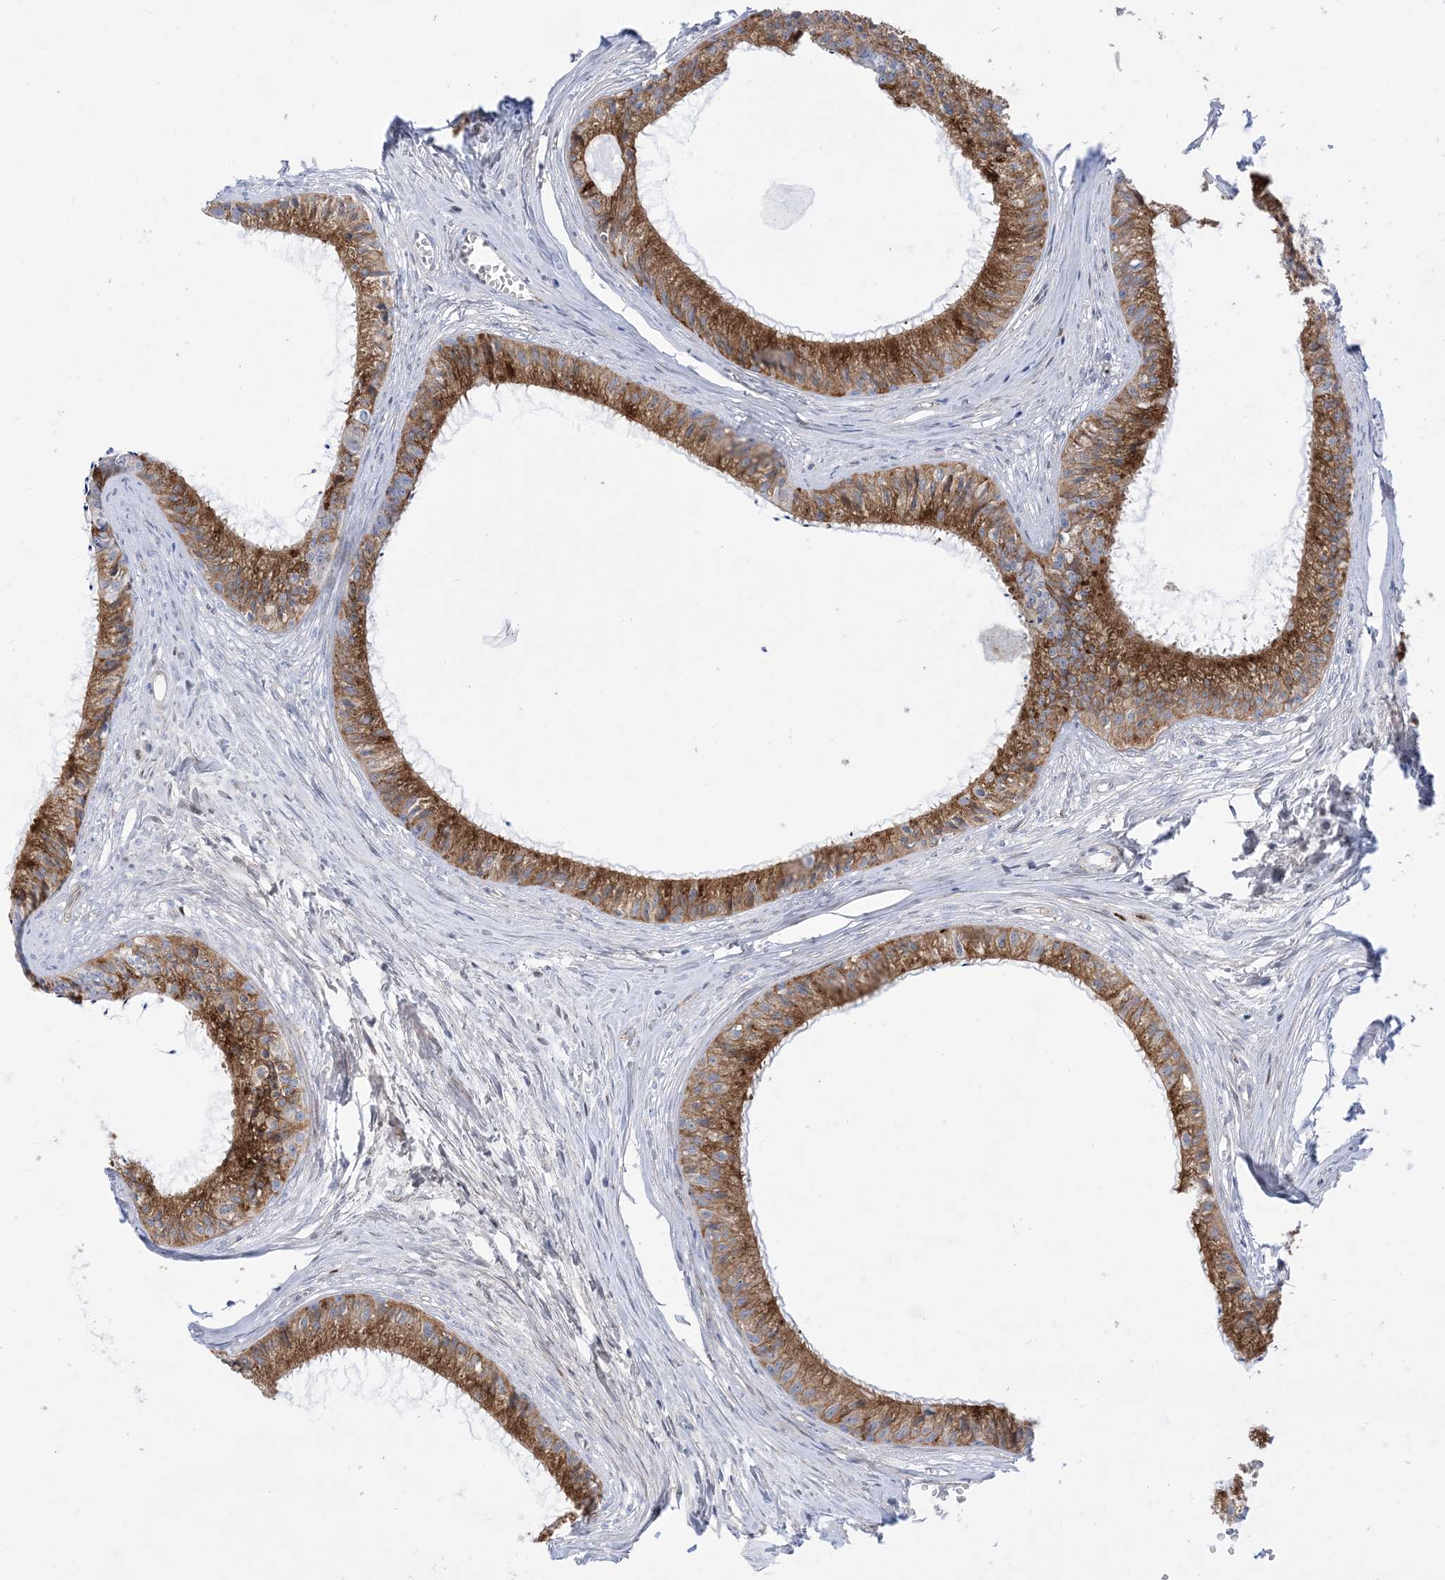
{"staining": {"intensity": "strong", "quantity": ">75%", "location": "cytoplasmic/membranous"}, "tissue": "epididymis", "cell_type": "Glandular cells", "image_type": "normal", "snomed": [{"axis": "morphology", "description": "Normal tissue, NOS"}, {"axis": "topography", "description": "Epididymis"}], "caption": "Protein staining of benign epididymis exhibits strong cytoplasmic/membranous positivity in approximately >75% of glandular cells. (IHC, brightfield microscopy, high magnification).", "gene": "MARS2", "patient": {"sex": "male", "age": 36}}